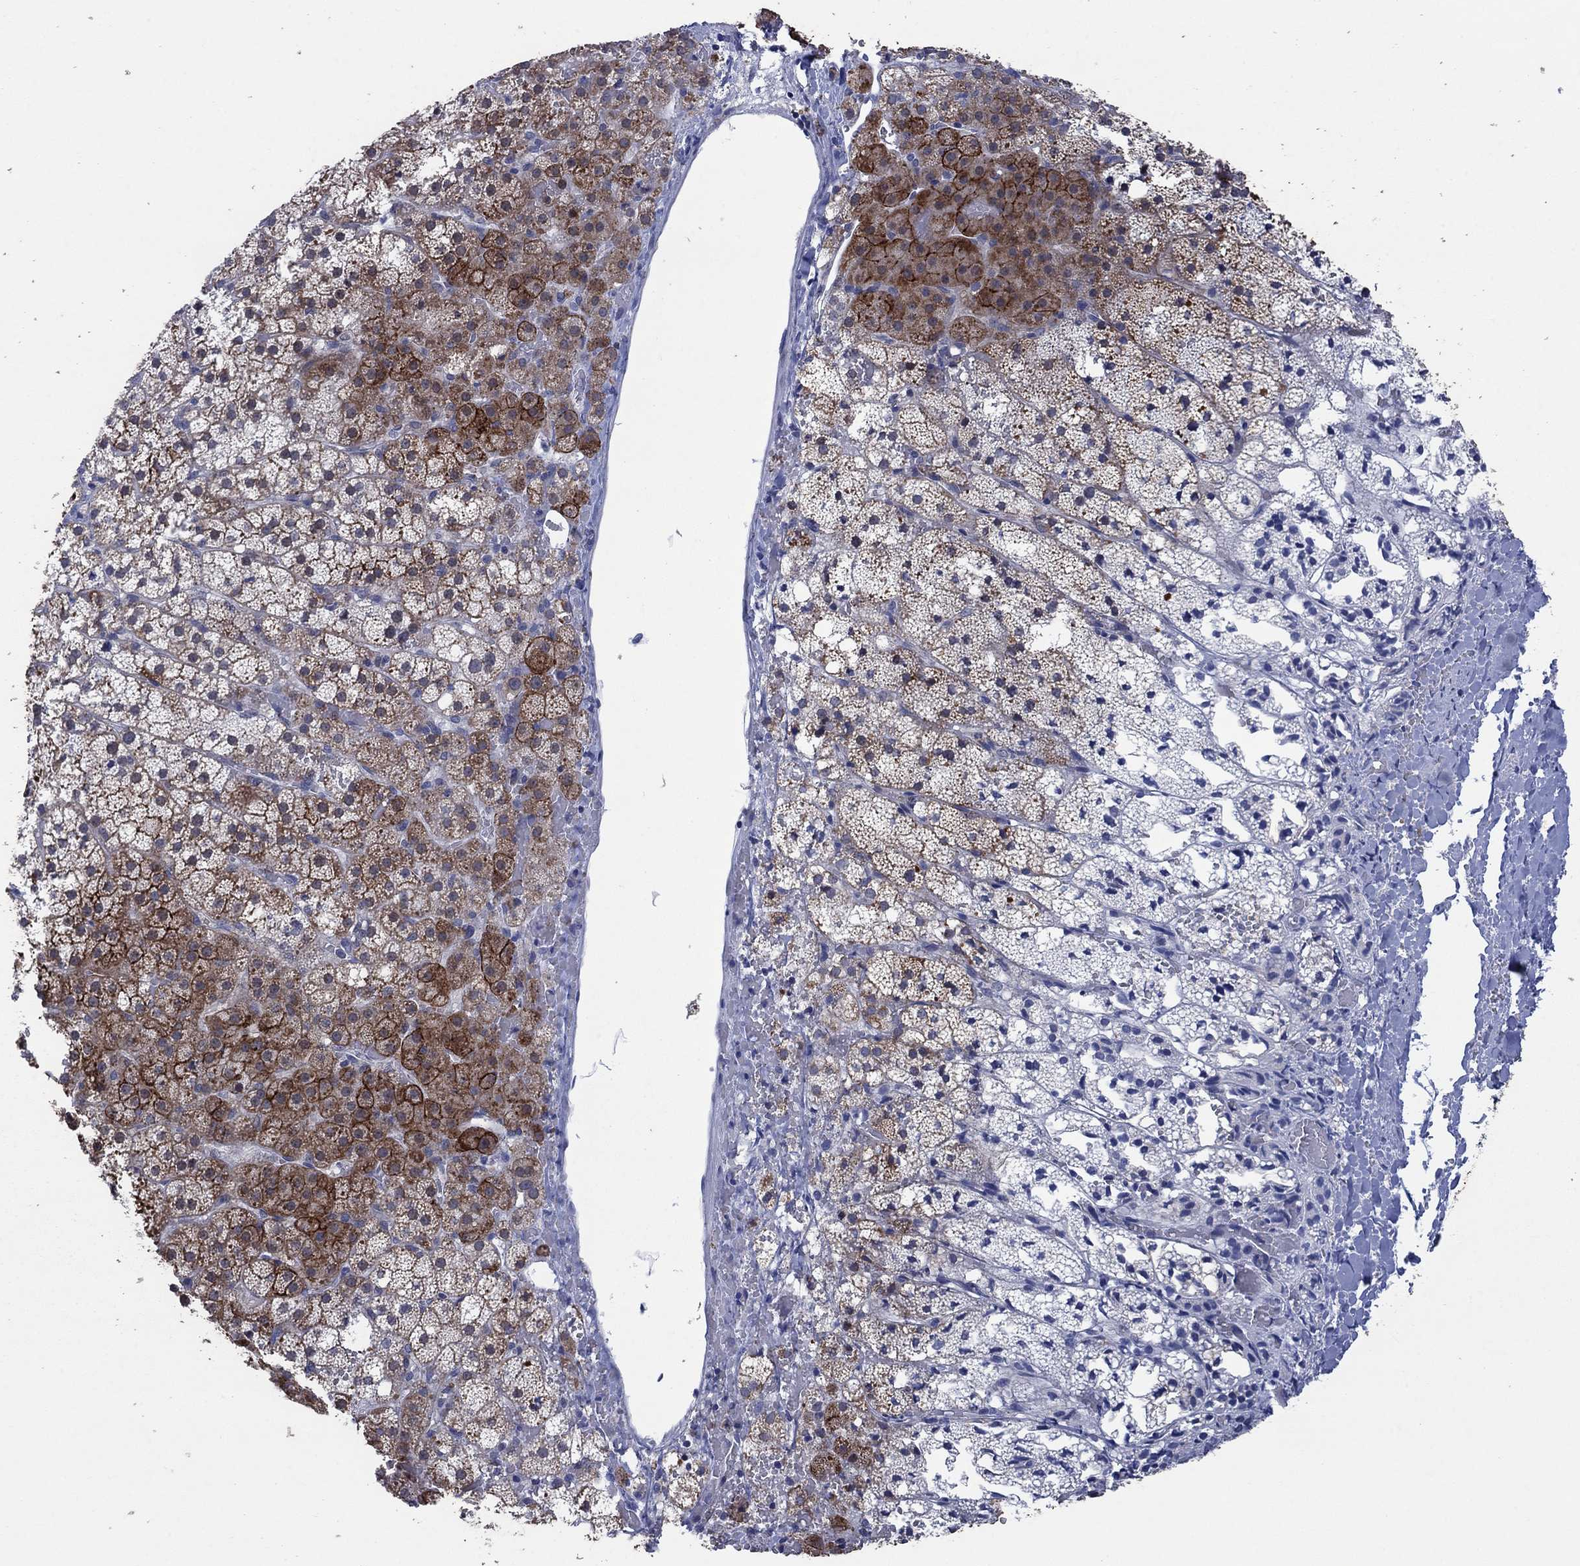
{"staining": {"intensity": "strong", "quantity": "<25%", "location": "cytoplasmic/membranous"}, "tissue": "adrenal gland", "cell_type": "Glandular cells", "image_type": "normal", "snomed": [{"axis": "morphology", "description": "Normal tissue, NOS"}, {"axis": "topography", "description": "Adrenal gland"}], "caption": "About <25% of glandular cells in unremarkable adrenal gland display strong cytoplasmic/membranous protein positivity as visualized by brown immunohistochemical staining.", "gene": "SDC1", "patient": {"sex": "male", "age": 53}}